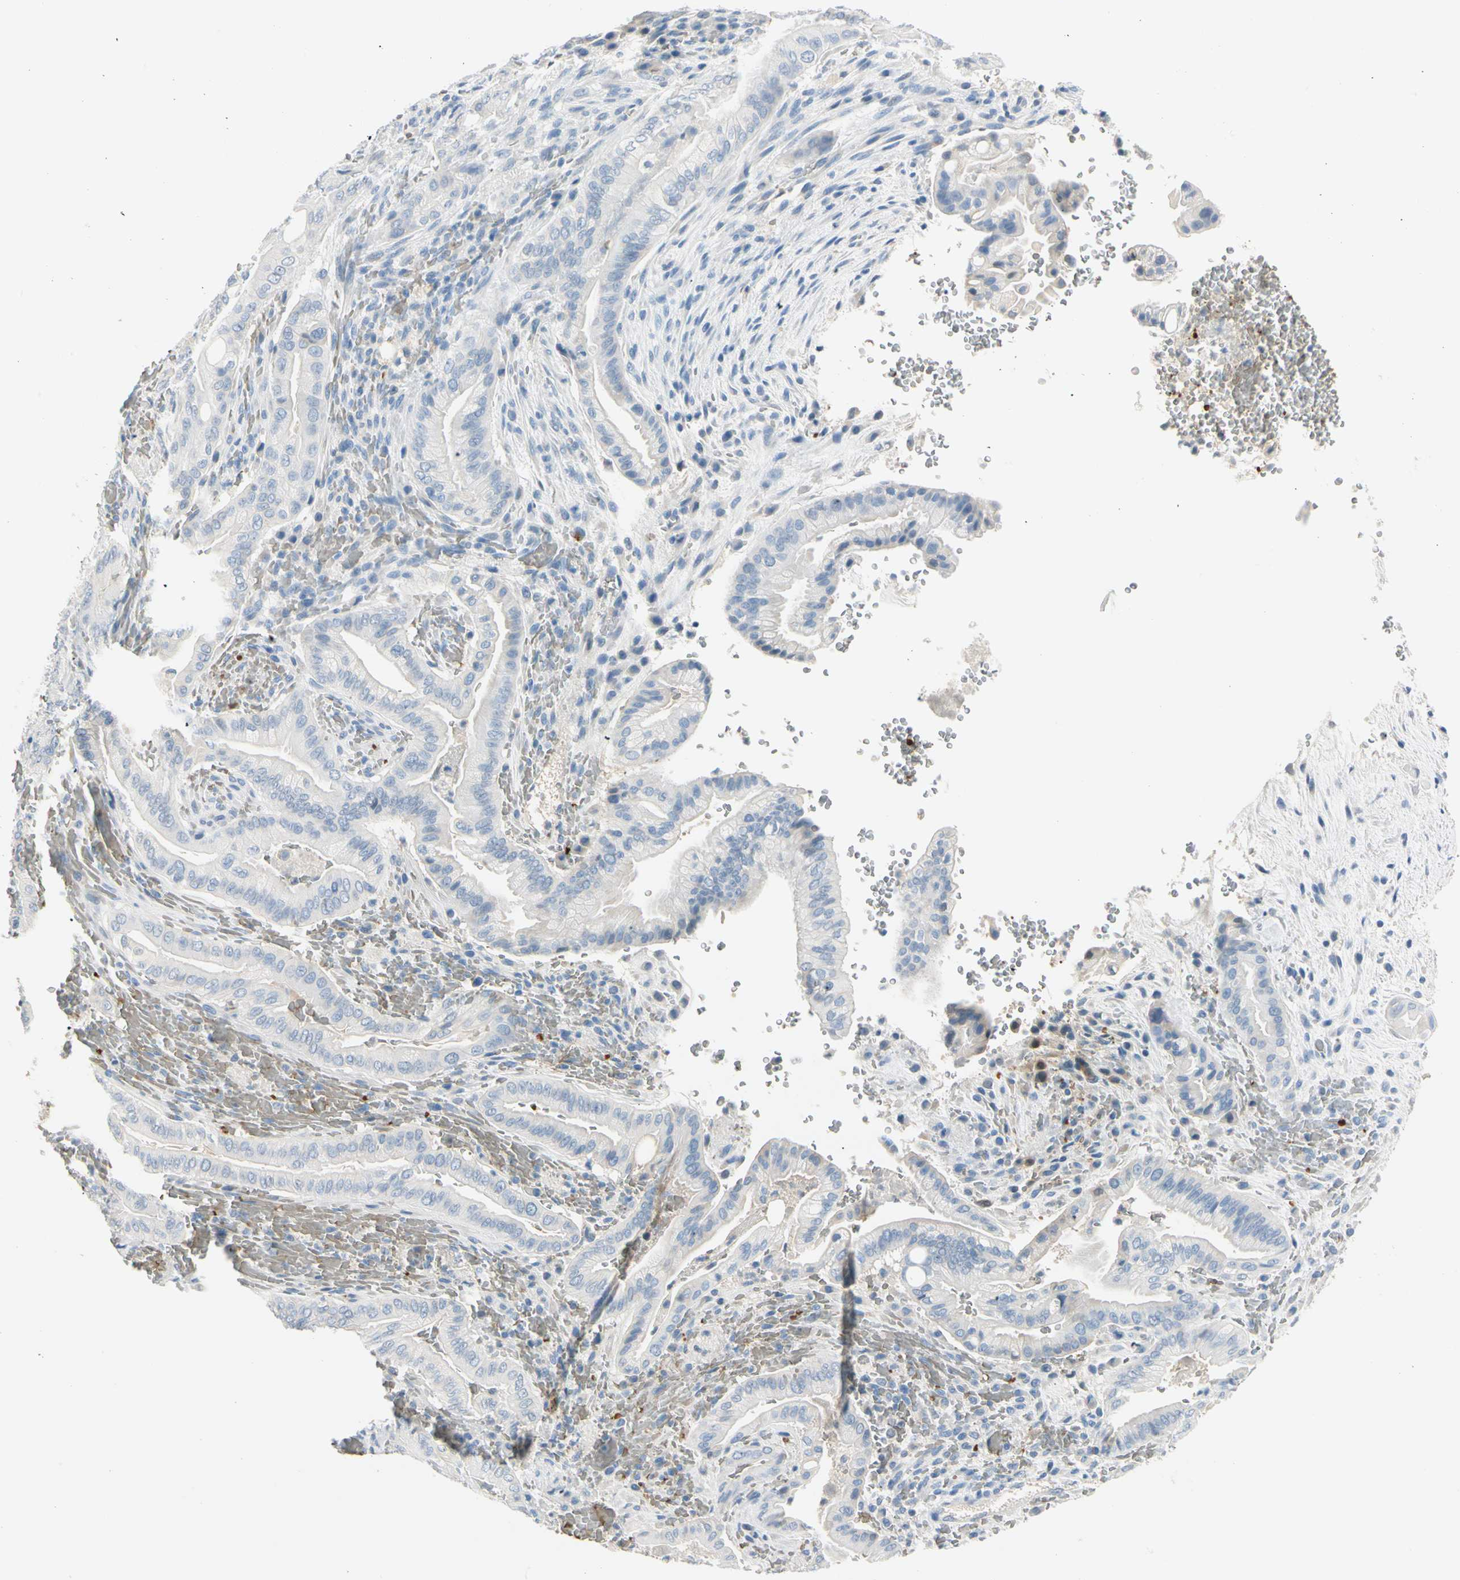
{"staining": {"intensity": "negative", "quantity": "none", "location": "none"}, "tissue": "liver cancer", "cell_type": "Tumor cells", "image_type": "cancer", "snomed": [{"axis": "morphology", "description": "Cholangiocarcinoma"}, {"axis": "topography", "description": "Liver"}], "caption": "Immunohistochemical staining of human liver cholangiocarcinoma reveals no significant expression in tumor cells. (Brightfield microscopy of DAB (3,3'-diaminobenzidine) IHC at high magnification).", "gene": "CA1", "patient": {"sex": "female", "age": 68}}